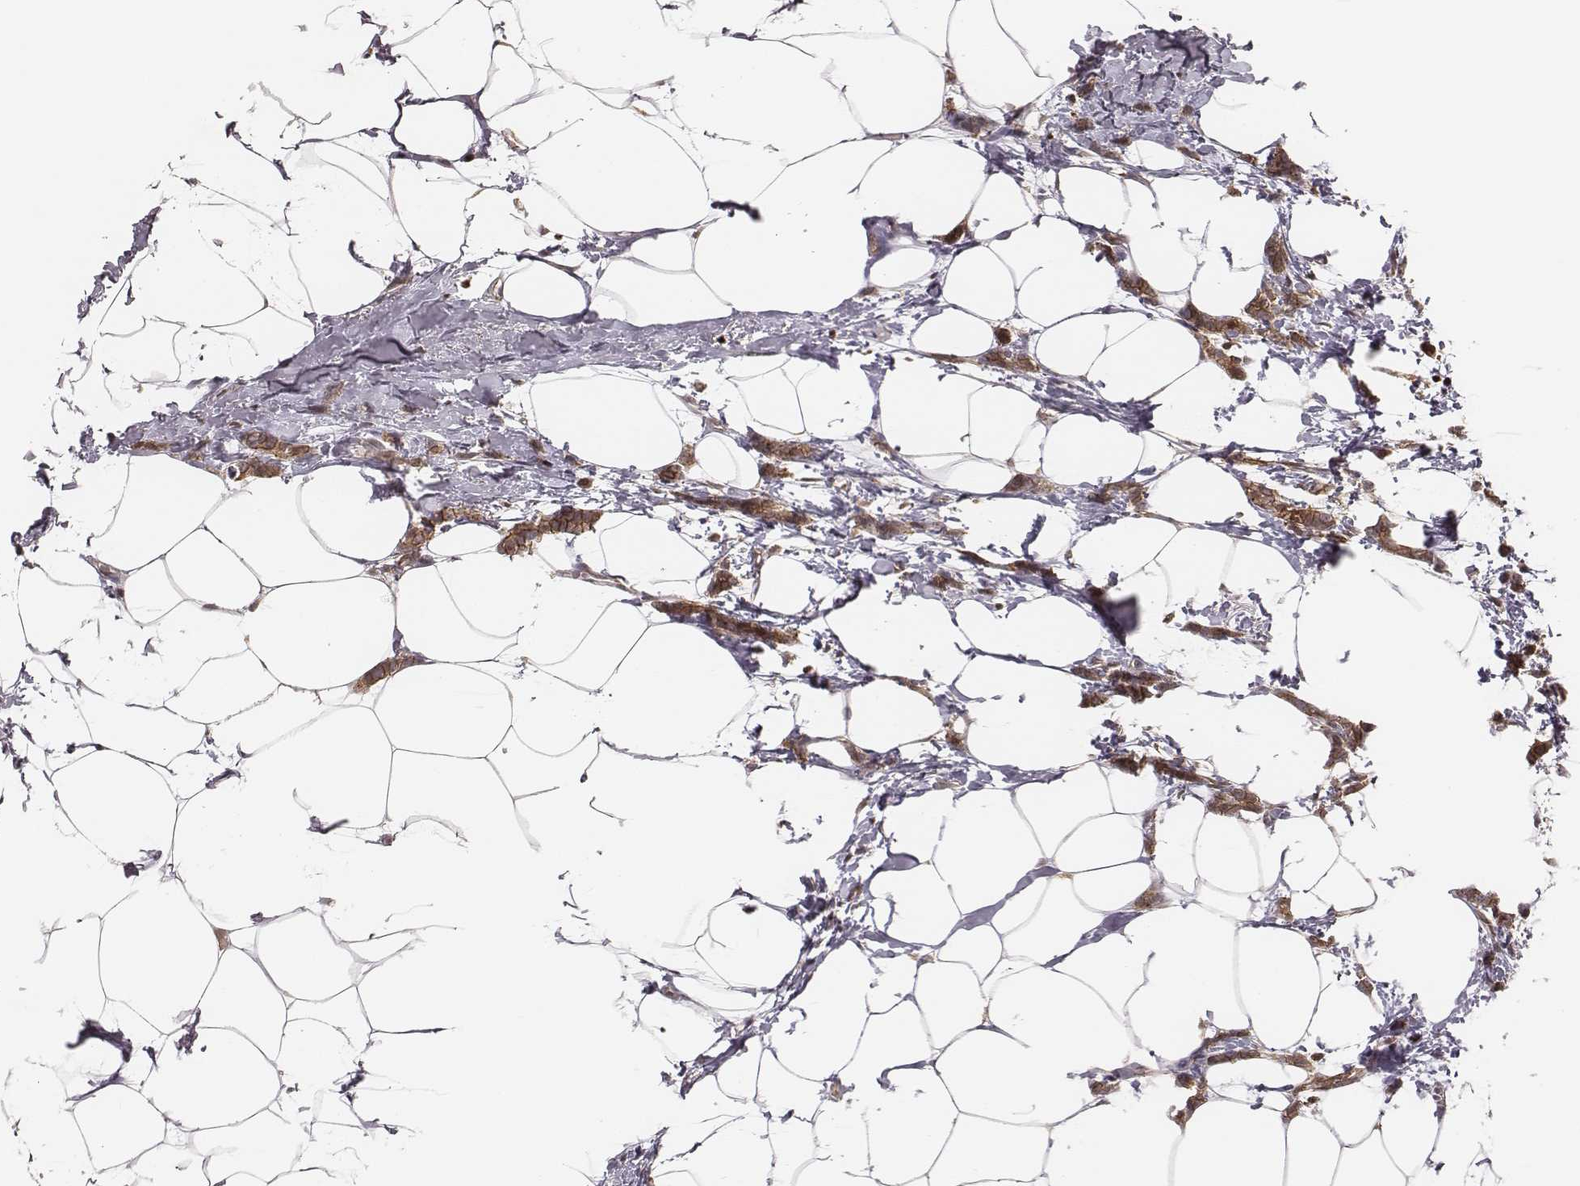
{"staining": {"intensity": "moderate", "quantity": ">75%", "location": "cytoplasmic/membranous"}, "tissue": "breast cancer", "cell_type": "Tumor cells", "image_type": "cancer", "snomed": [{"axis": "morphology", "description": "Duct carcinoma"}, {"axis": "topography", "description": "Breast"}], "caption": "Infiltrating ductal carcinoma (breast) stained for a protein (brown) exhibits moderate cytoplasmic/membranous positive staining in approximately >75% of tumor cells.", "gene": "WDR59", "patient": {"sex": "female", "age": 40}}